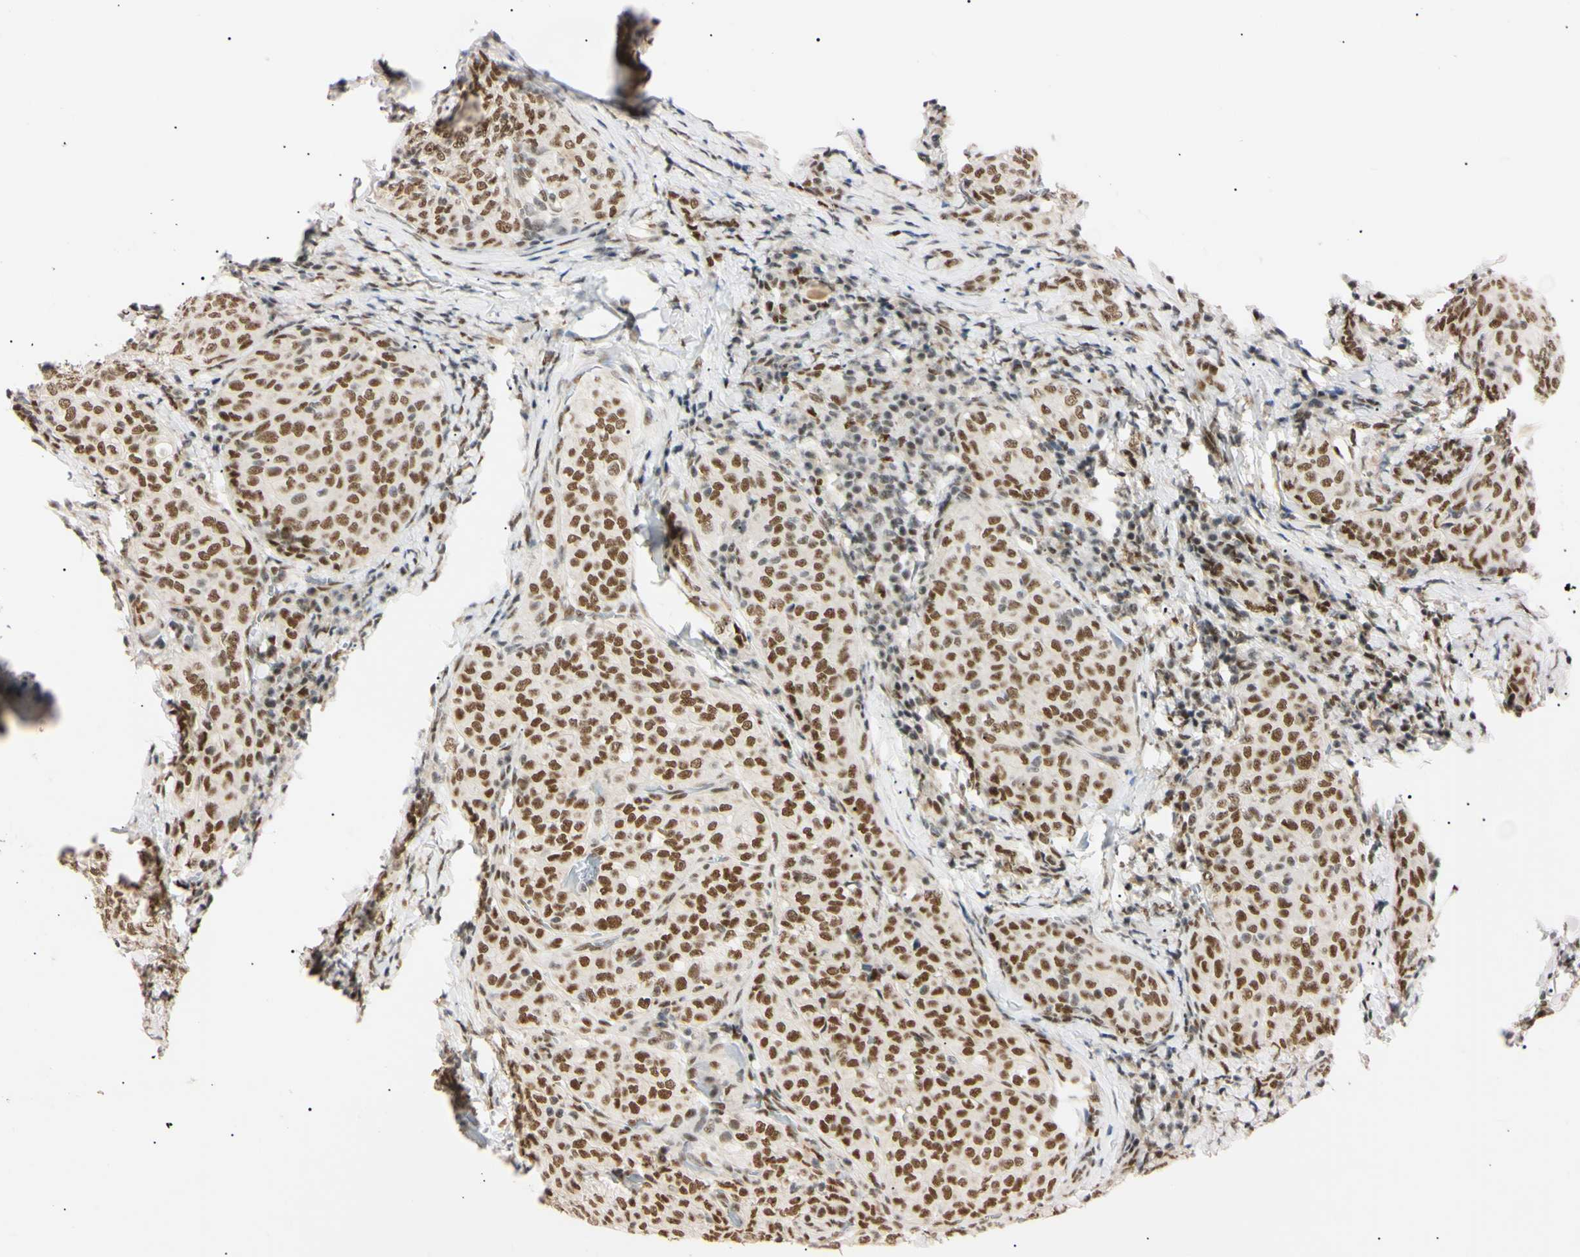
{"staining": {"intensity": "moderate", "quantity": ">75%", "location": "nuclear"}, "tissue": "thyroid cancer", "cell_type": "Tumor cells", "image_type": "cancer", "snomed": [{"axis": "morphology", "description": "Normal tissue, NOS"}, {"axis": "morphology", "description": "Papillary adenocarcinoma, NOS"}, {"axis": "topography", "description": "Thyroid gland"}], "caption": "Protein analysis of papillary adenocarcinoma (thyroid) tissue displays moderate nuclear positivity in about >75% of tumor cells.", "gene": "ZNF134", "patient": {"sex": "female", "age": 30}}